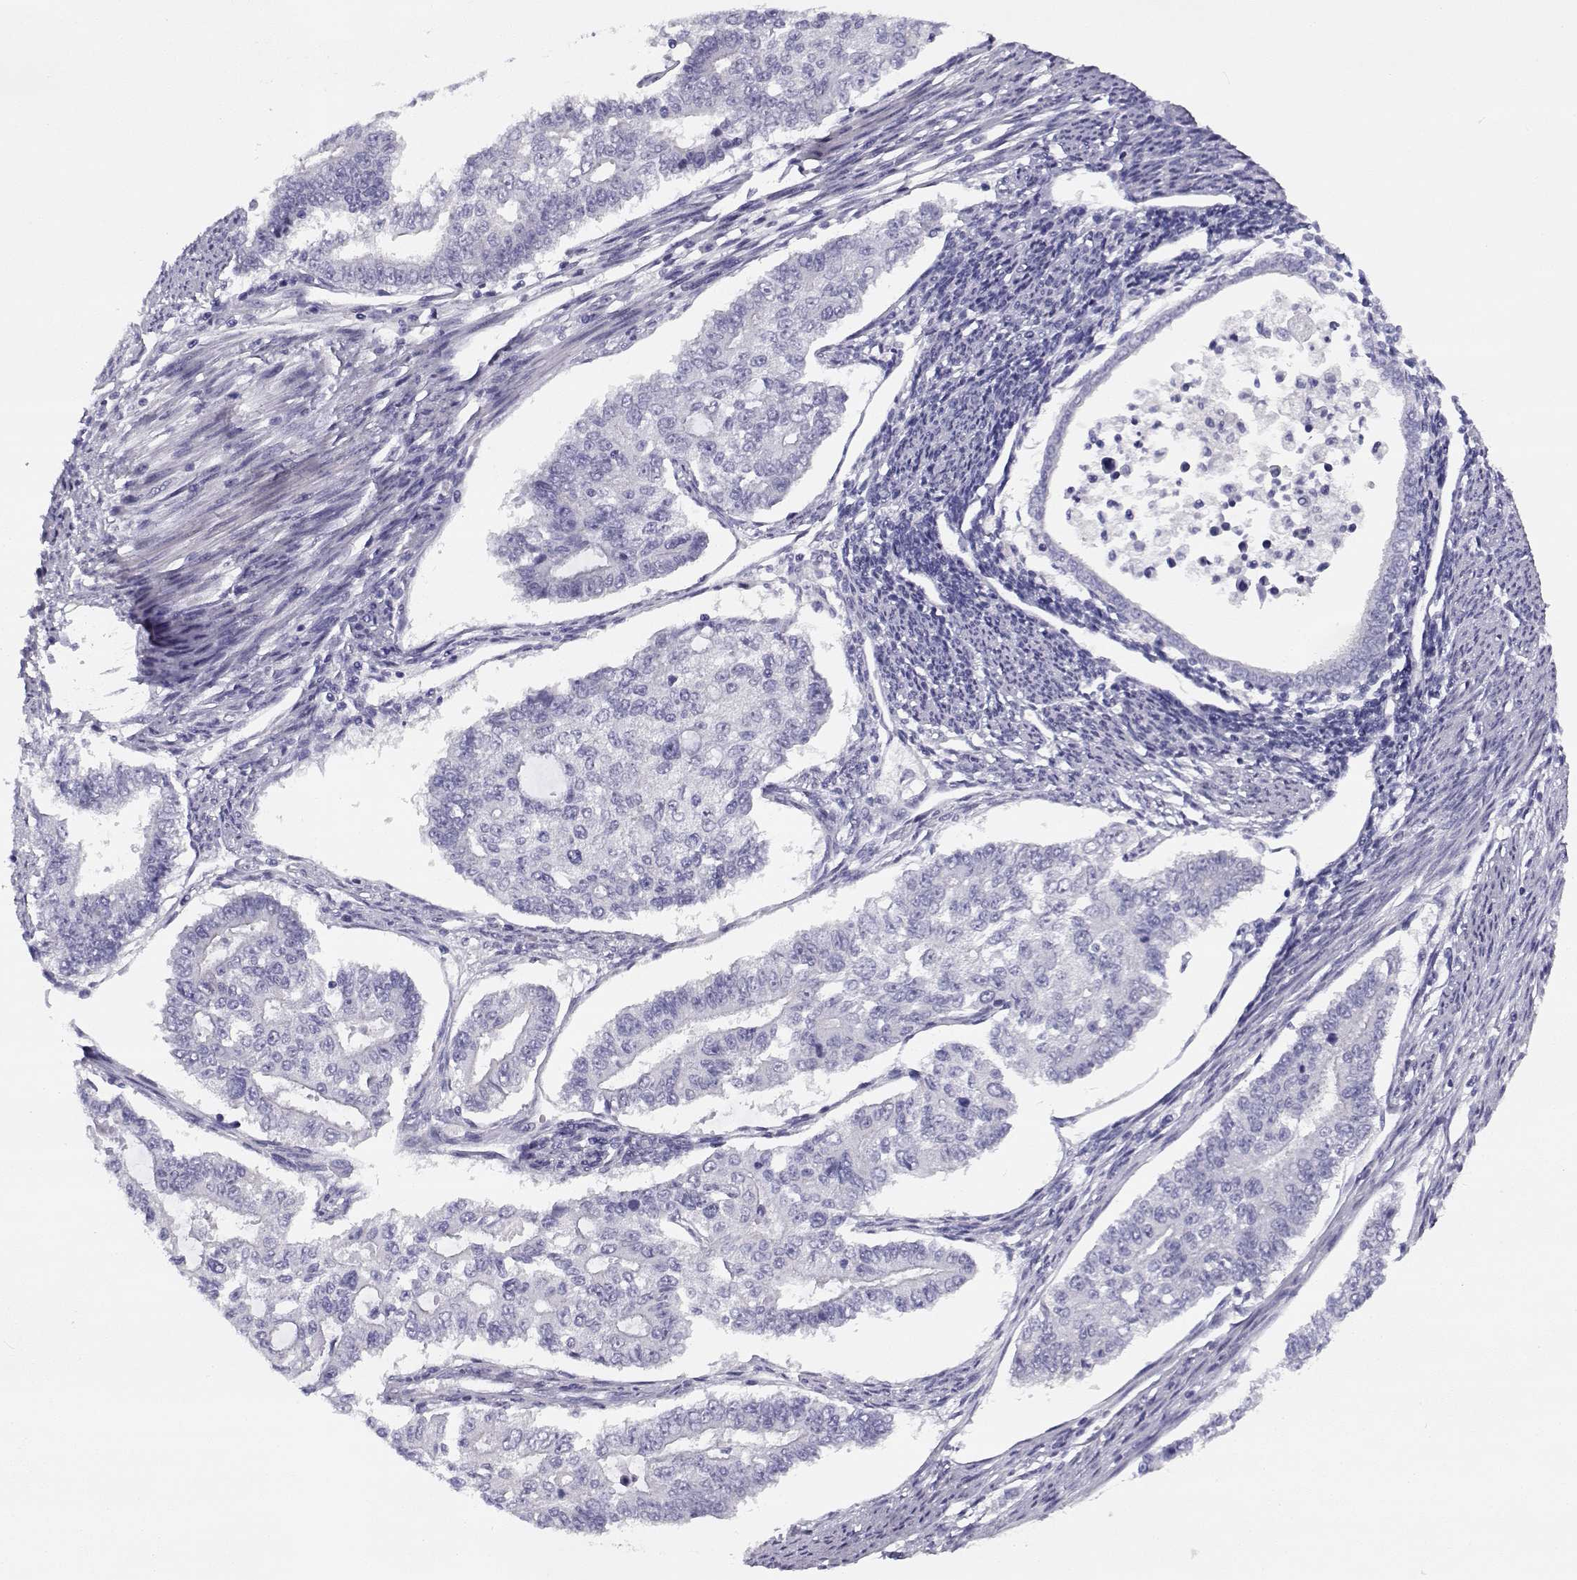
{"staining": {"intensity": "negative", "quantity": "none", "location": "none"}, "tissue": "endometrial cancer", "cell_type": "Tumor cells", "image_type": "cancer", "snomed": [{"axis": "morphology", "description": "Adenocarcinoma, NOS"}, {"axis": "topography", "description": "Uterus"}], "caption": "Adenocarcinoma (endometrial) was stained to show a protein in brown. There is no significant expression in tumor cells.", "gene": "CREB3L3", "patient": {"sex": "female", "age": 59}}